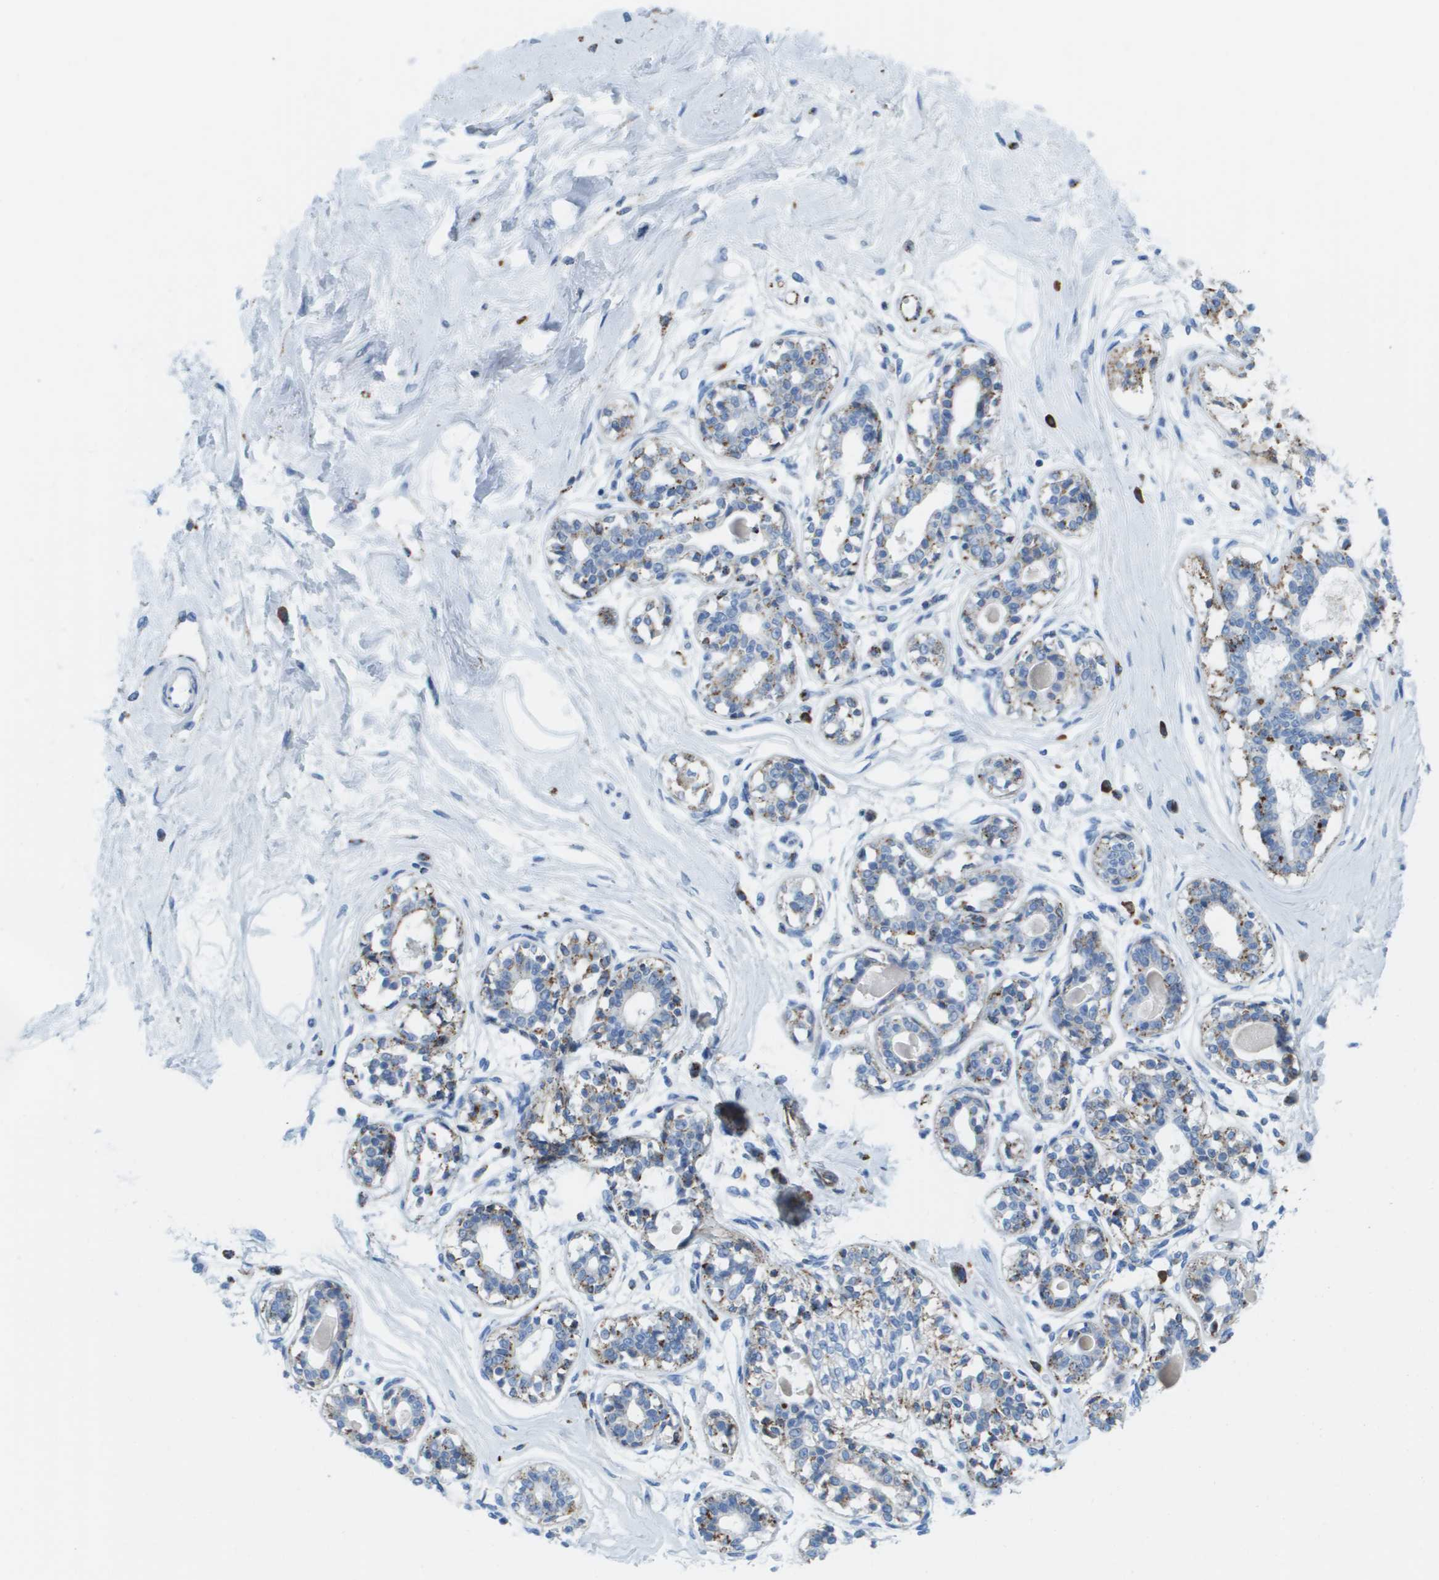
{"staining": {"intensity": "negative", "quantity": "none", "location": "none"}, "tissue": "breast", "cell_type": "Adipocytes", "image_type": "normal", "snomed": [{"axis": "morphology", "description": "Normal tissue, NOS"}, {"axis": "topography", "description": "Breast"}], "caption": "DAB immunohistochemical staining of unremarkable breast exhibits no significant staining in adipocytes.", "gene": "PRCP", "patient": {"sex": "female", "age": 45}}